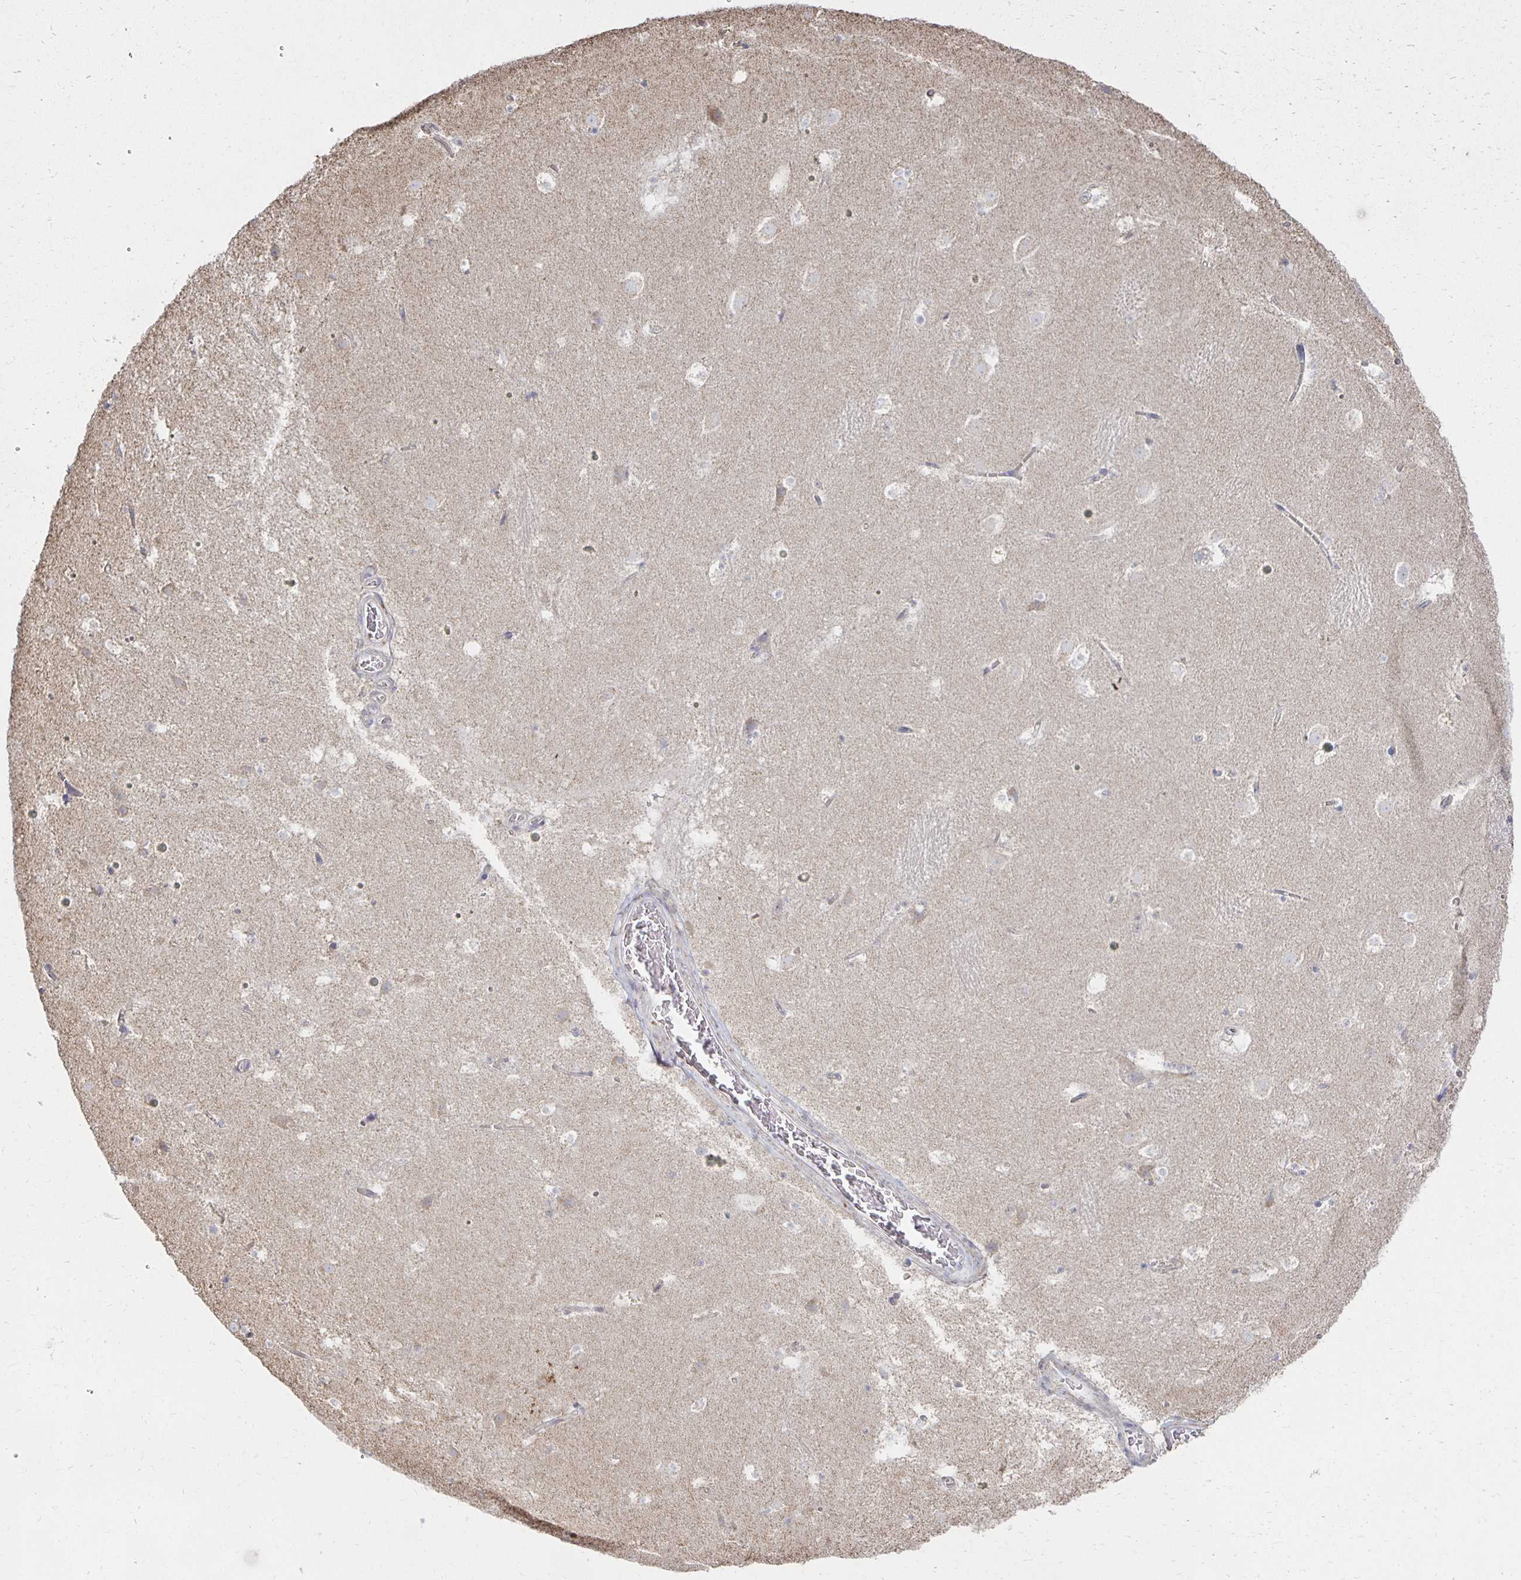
{"staining": {"intensity": "negative", "quantity": "none", "location": "none"}, "tissue": "caudate", "cell_type": "Glial cells", "image_type": "normal", "snomed": [{"axis": "morphology", "description": "Normal tissue, NOS"}, {"axis": "topography", "description": "Lateral ventricle wall"}], "caption": "An immunohistochemistry micrograph of normal caudate is shown. There is no staining in glial cells of caudate. (DAB (3,3'-diaminobenzidine) immunohistochemistry (IHC) with hematoxylin counter stain).", "gene": "NKX2", "patient": {"sex": "male", "age": 37}}